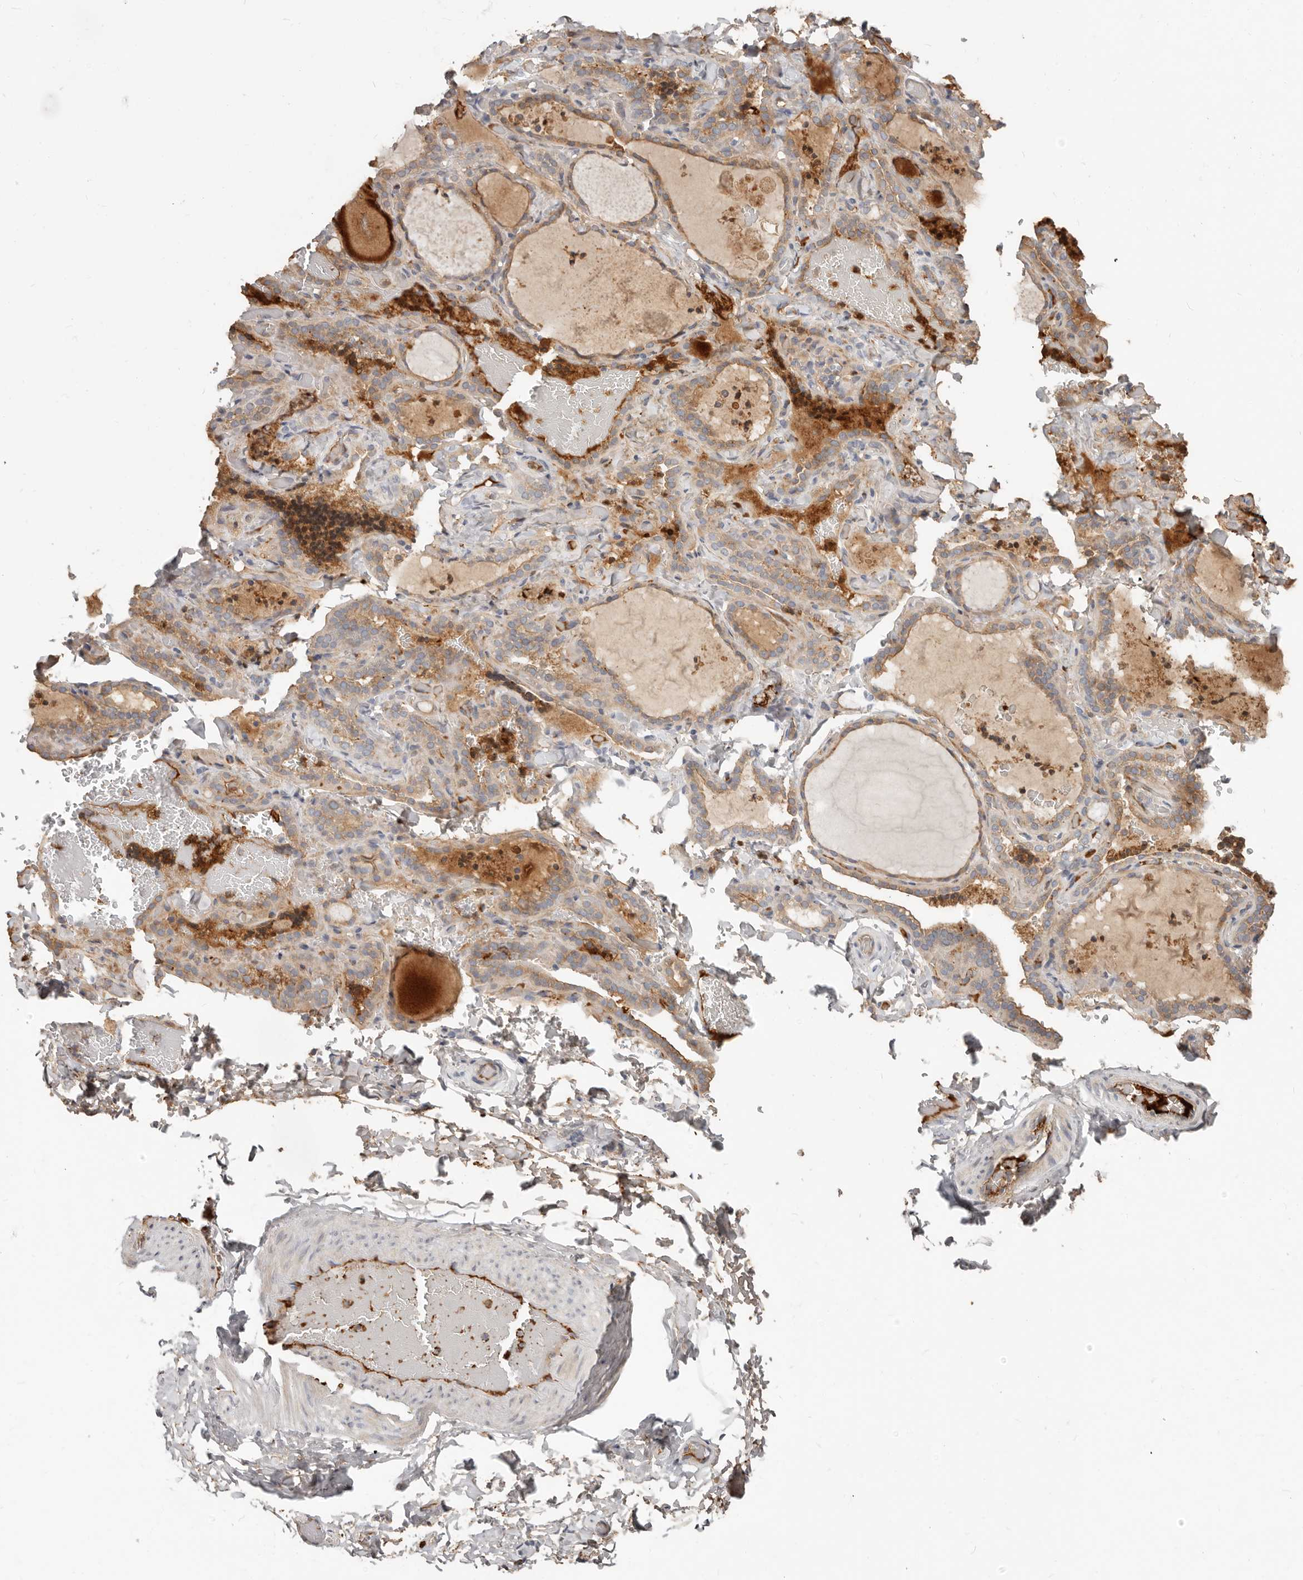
{"staining": {"intensity": "moderate", "quantity": ">75%", "location": "cytoplasmic/membranous"}, "tissue": "thyroid gland", "cell_type": "Glandular cells", "image_type": "normal", "snomed": [{"axis": "morphology", "description": "Normal tissue, NOS"}, {"axis": "topography", "description": "Thyroid gland"}], "caption": "DAB (3,3'-diaminobenzidine) immunohistochemical staining of normal thyroid gland reveals moderate cytoplasmic/membranous protein positivity in approximately >75% of glandular cells. (DAB IHC, brown staining for protein, blue staining for nuclei).", "gene": "MTFR2", "patient": {"sex": "female", "age": 22}}